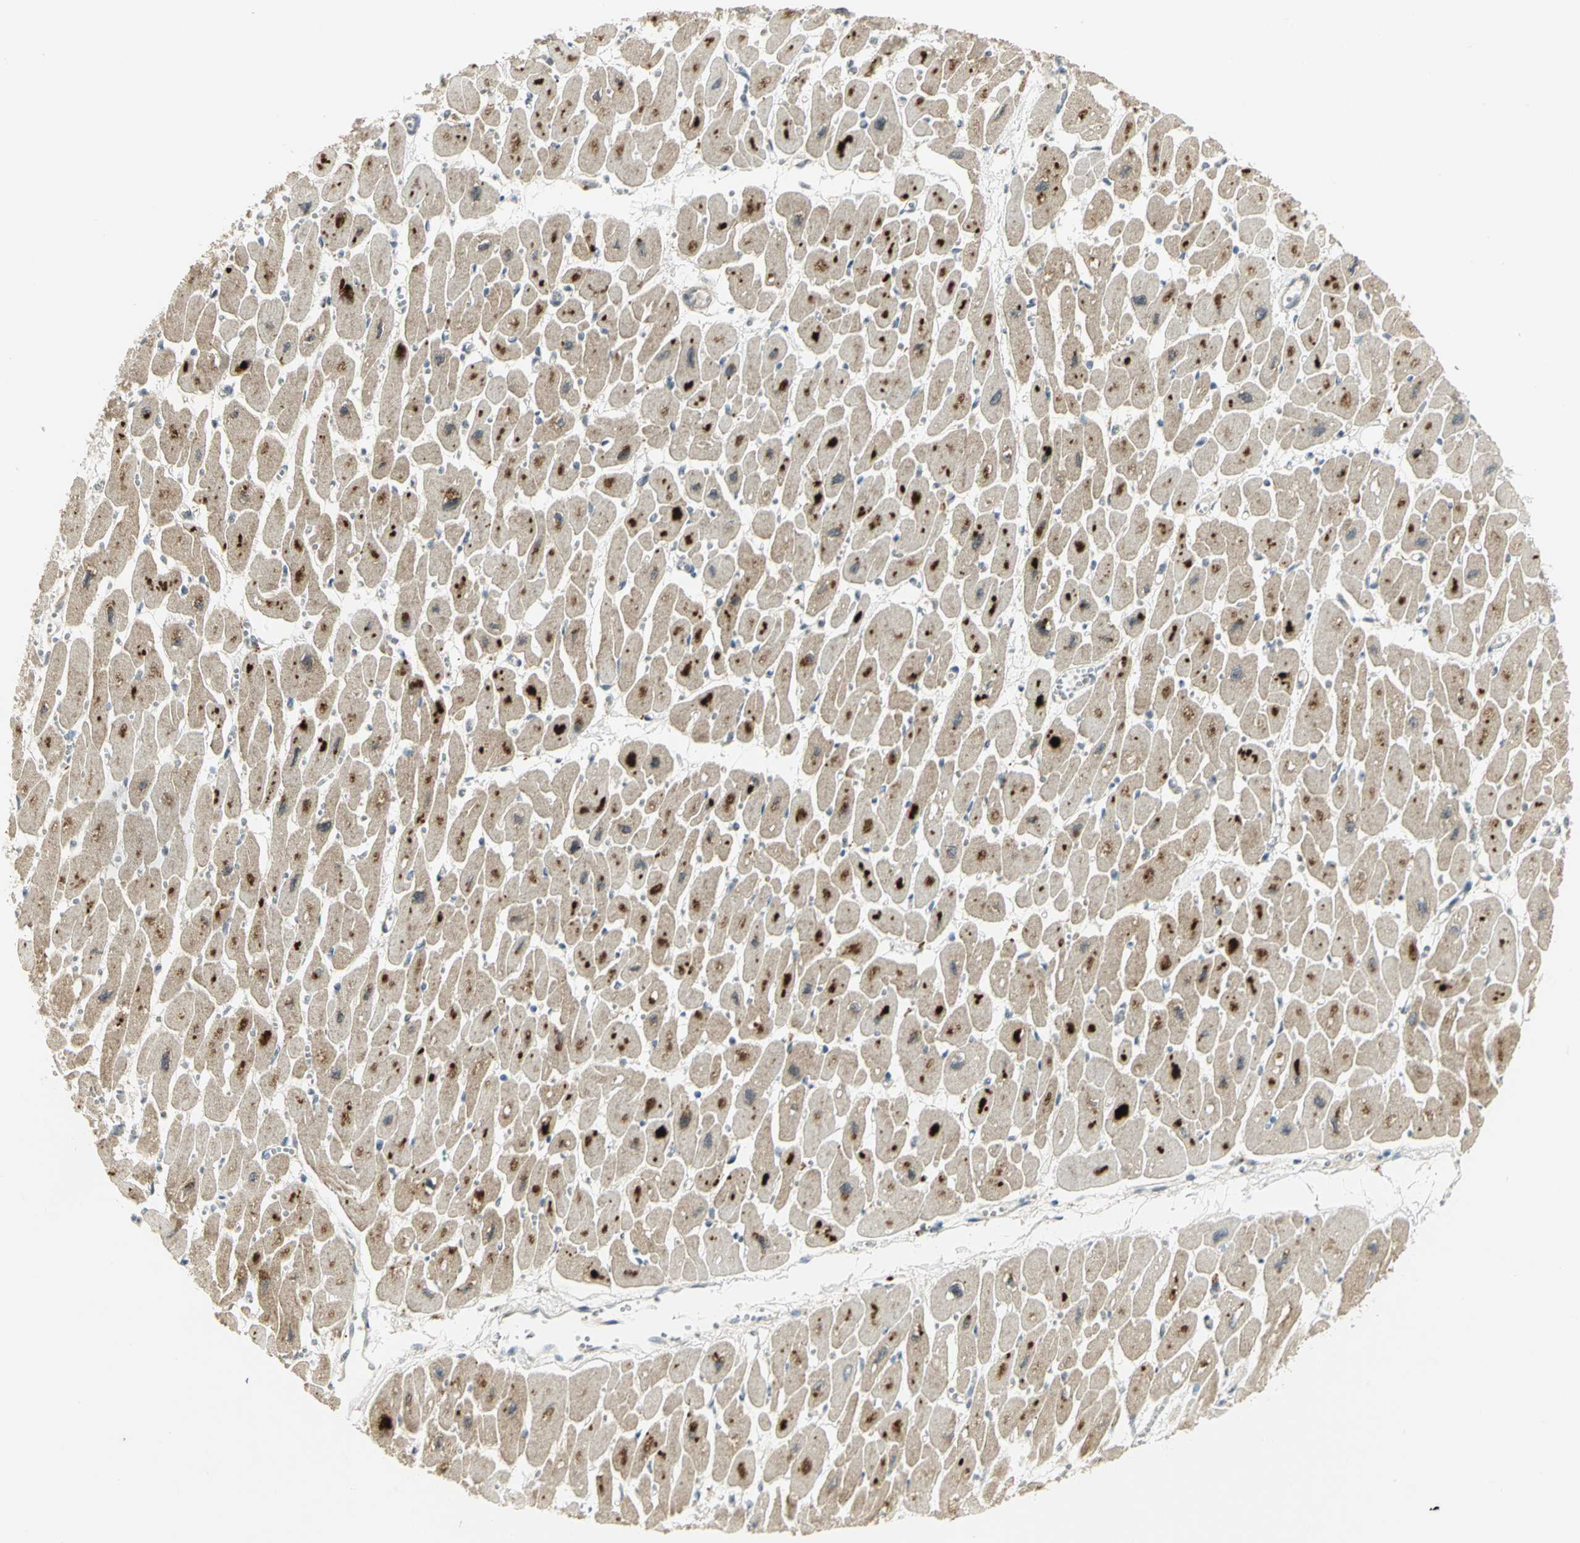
{"staining": {"intensity": "strong", "quantity": ">75%", "location": "cytoplasmic/membranous"}, "tissue": "heart muscle", "cell_type": "Cardiomyocytes", "image_type": "normal", "snomed": [{"axis": "morphology", "description": "Normal tissue, NOS"}, {"axis": "topography", "description": "Heart"}], "caption": "Cardiomyocytes demonstrate high levels of strong cytoplasmic/membranous positivity in about >75% of cells in normal heart muscle.", "gene": "MAPK8IP3", "patient": {"sex": "female", "age": 54}}